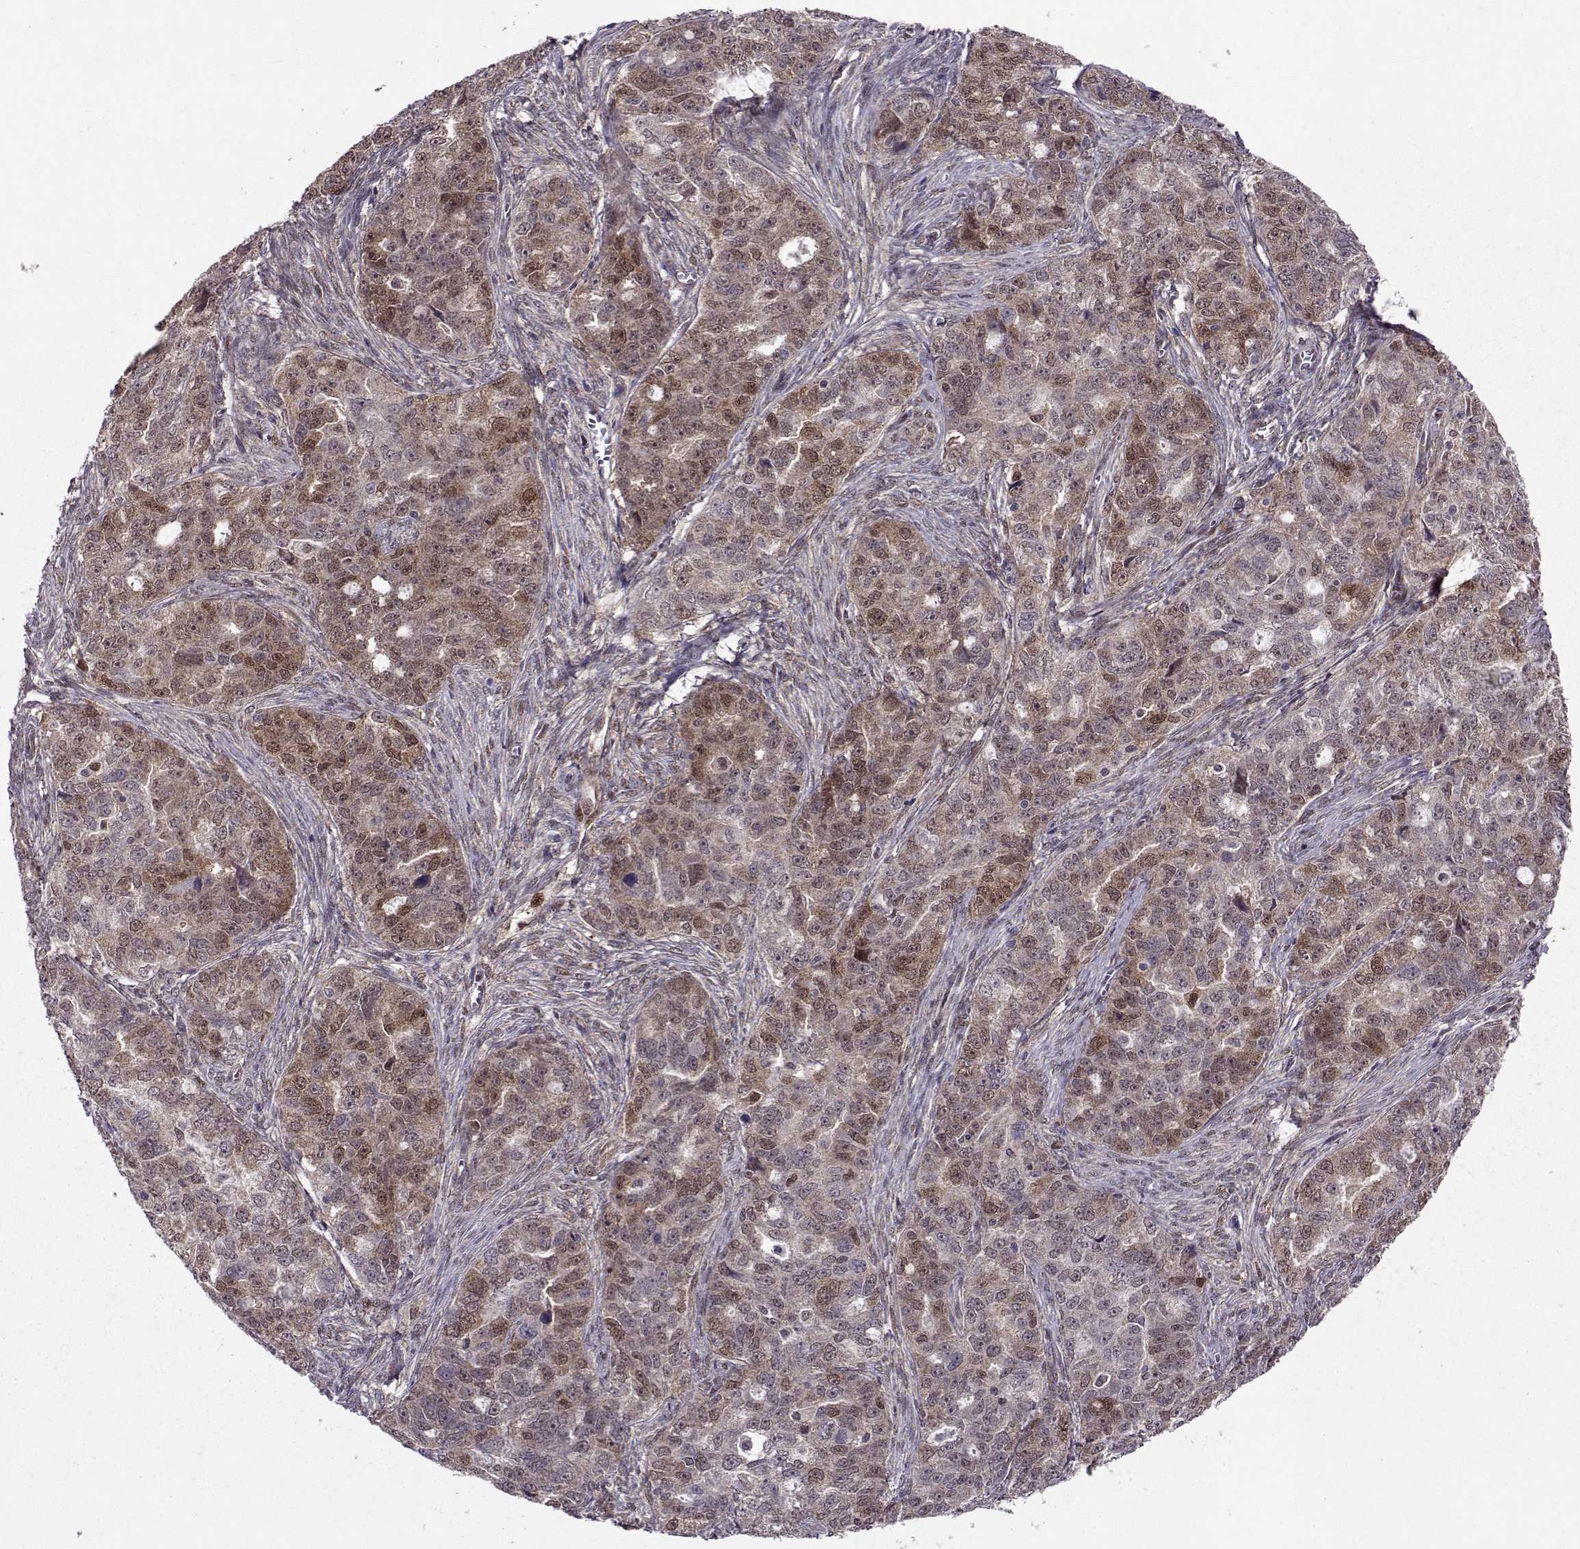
{"staining": {"intensity": "weak", "quantity": "25%-75%", "location": "cytoplasmic/membranous,nuclear"}, "tissue": "ovarian cancer", "cell_type": "Tumor cells", "image_type": "cancer", "snomed": [{"axis": "morphology", "description": "Cystadenocarcinoma, serous, NOS"}, {"axis": "topography", "description": "Ovary"}], "caption": "Immunohistochemistry (IHC) of human serous cystadenocarcinoma (ovarian) shows low levels of weak cytoplasmic/membranous and nuclear positivity in approximately 25%-75% of tumor cells.", "gene": "CDK4", "patient": {"sex": "female", "age": 51}}